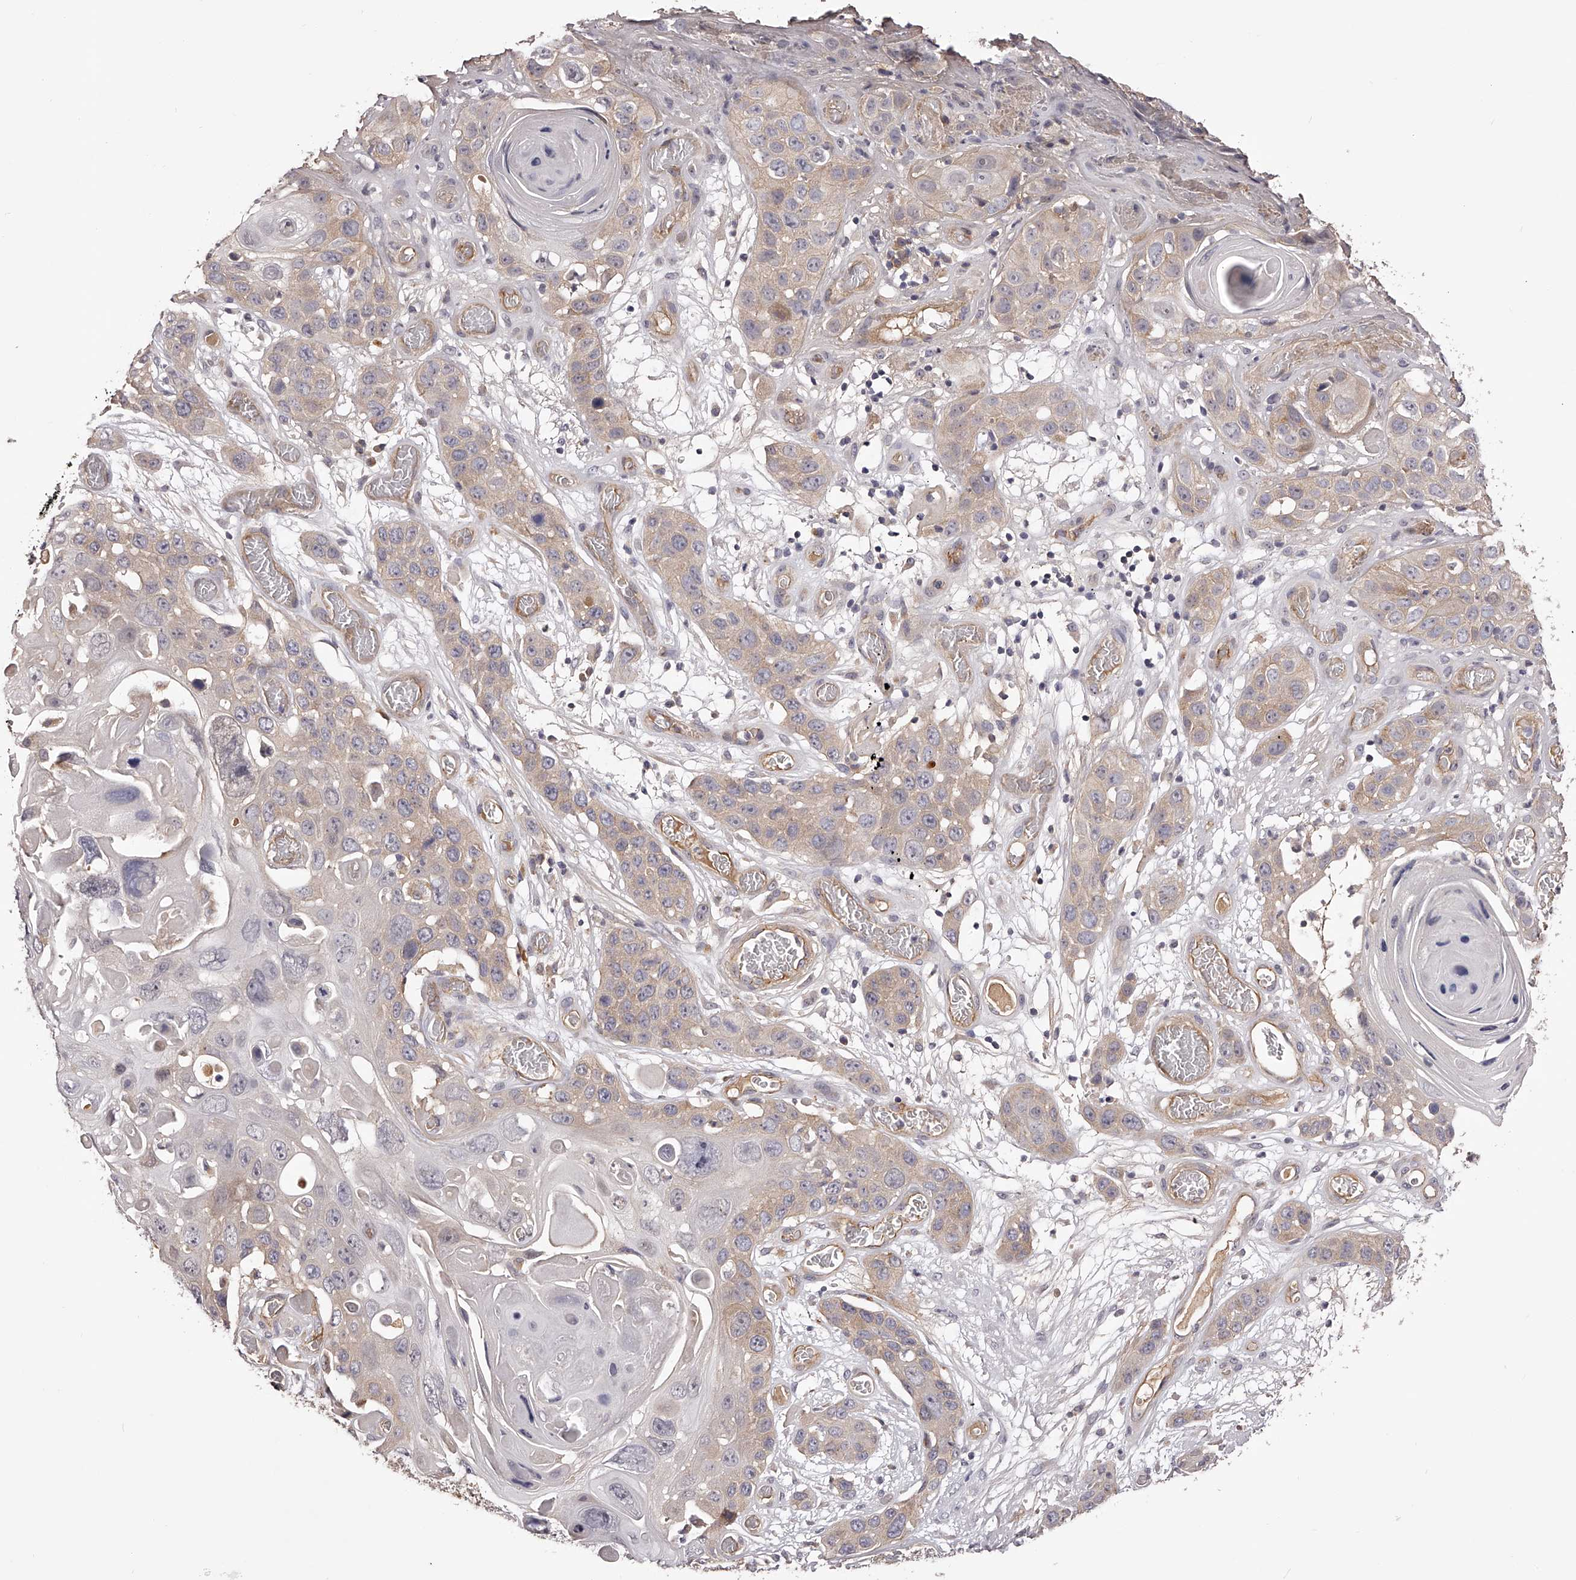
{"staining": {"intensity": "weak", "quantity": "<25%", "location": "cytoplasmic/membranous"}, "tissue": "skin cancer", "cell_type": "Tumor cells", "image_type": "cancer", "snomed": [{"axis": "morphology", "description": "Squamous cell carcinoma, NOS"}, {"axis": "topography", "description": "Skin"}], "caption": "Immunohistochemical staining of human skin cancer shows no significant staining in tumor cells. The staining is performed using DAB brown chromogen with nuclei counter-stained in using hematoxylin.", "gene": "LTV1", "patient": {"sex": "male", "age": 55}}